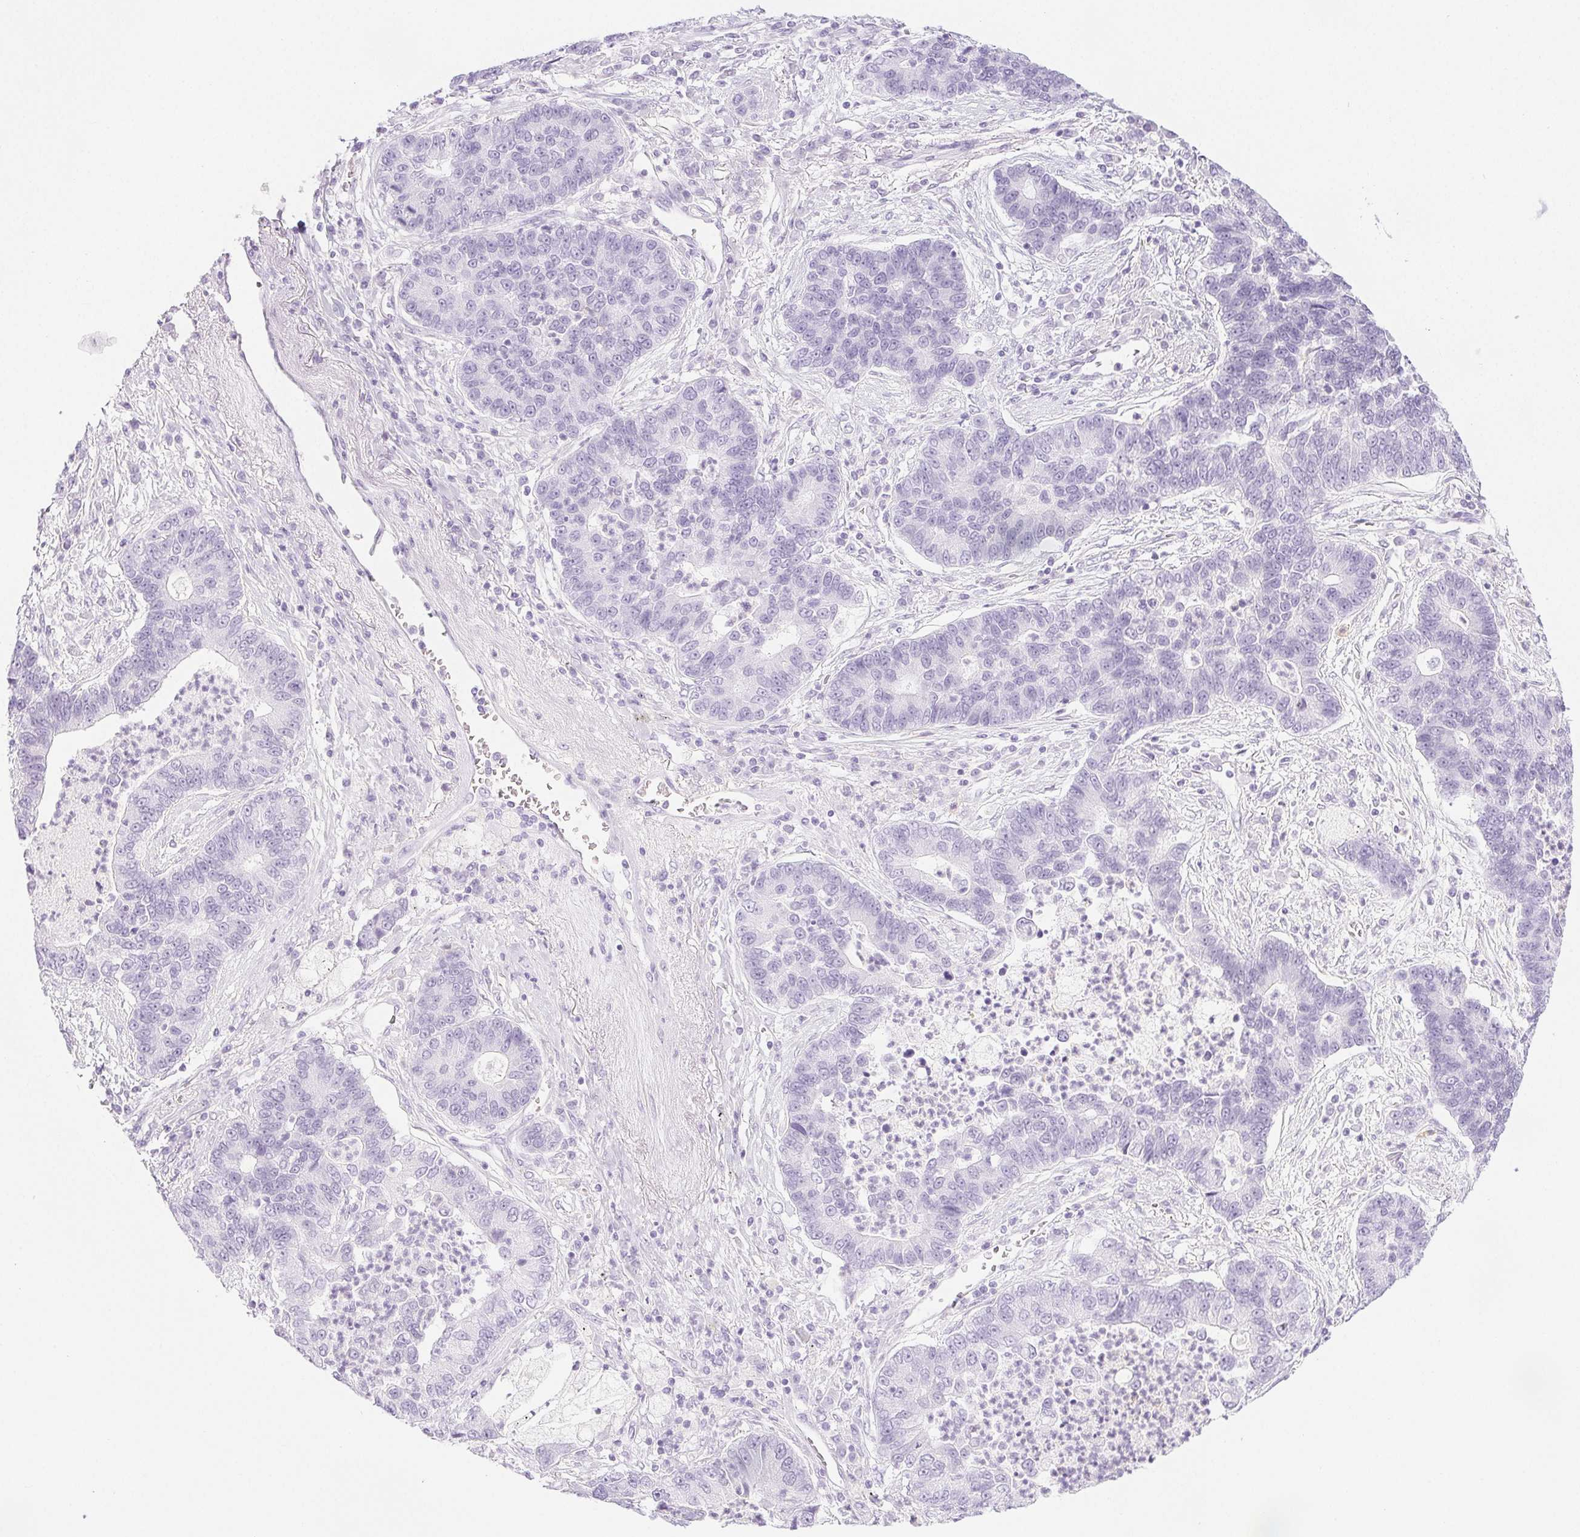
{"staining": {"intensity": "negative", "quantity": "none", "location": "none"}, "tissue": "lung cancer", "cell_type": "Tumor cells", "image_type": "cancer", "snomed": [{"axis": "morphology", "description": "Adenocarcinoma, NOS"}, {"axis": "topography", "description": "Lung"}], "caption": "DAB immunohistochemical staining of human adenocarcinoma (lung) exhibits no significant expression in tumor cells.", "gene": "PI3", "patient": {"sex": "female", "age": 57}}